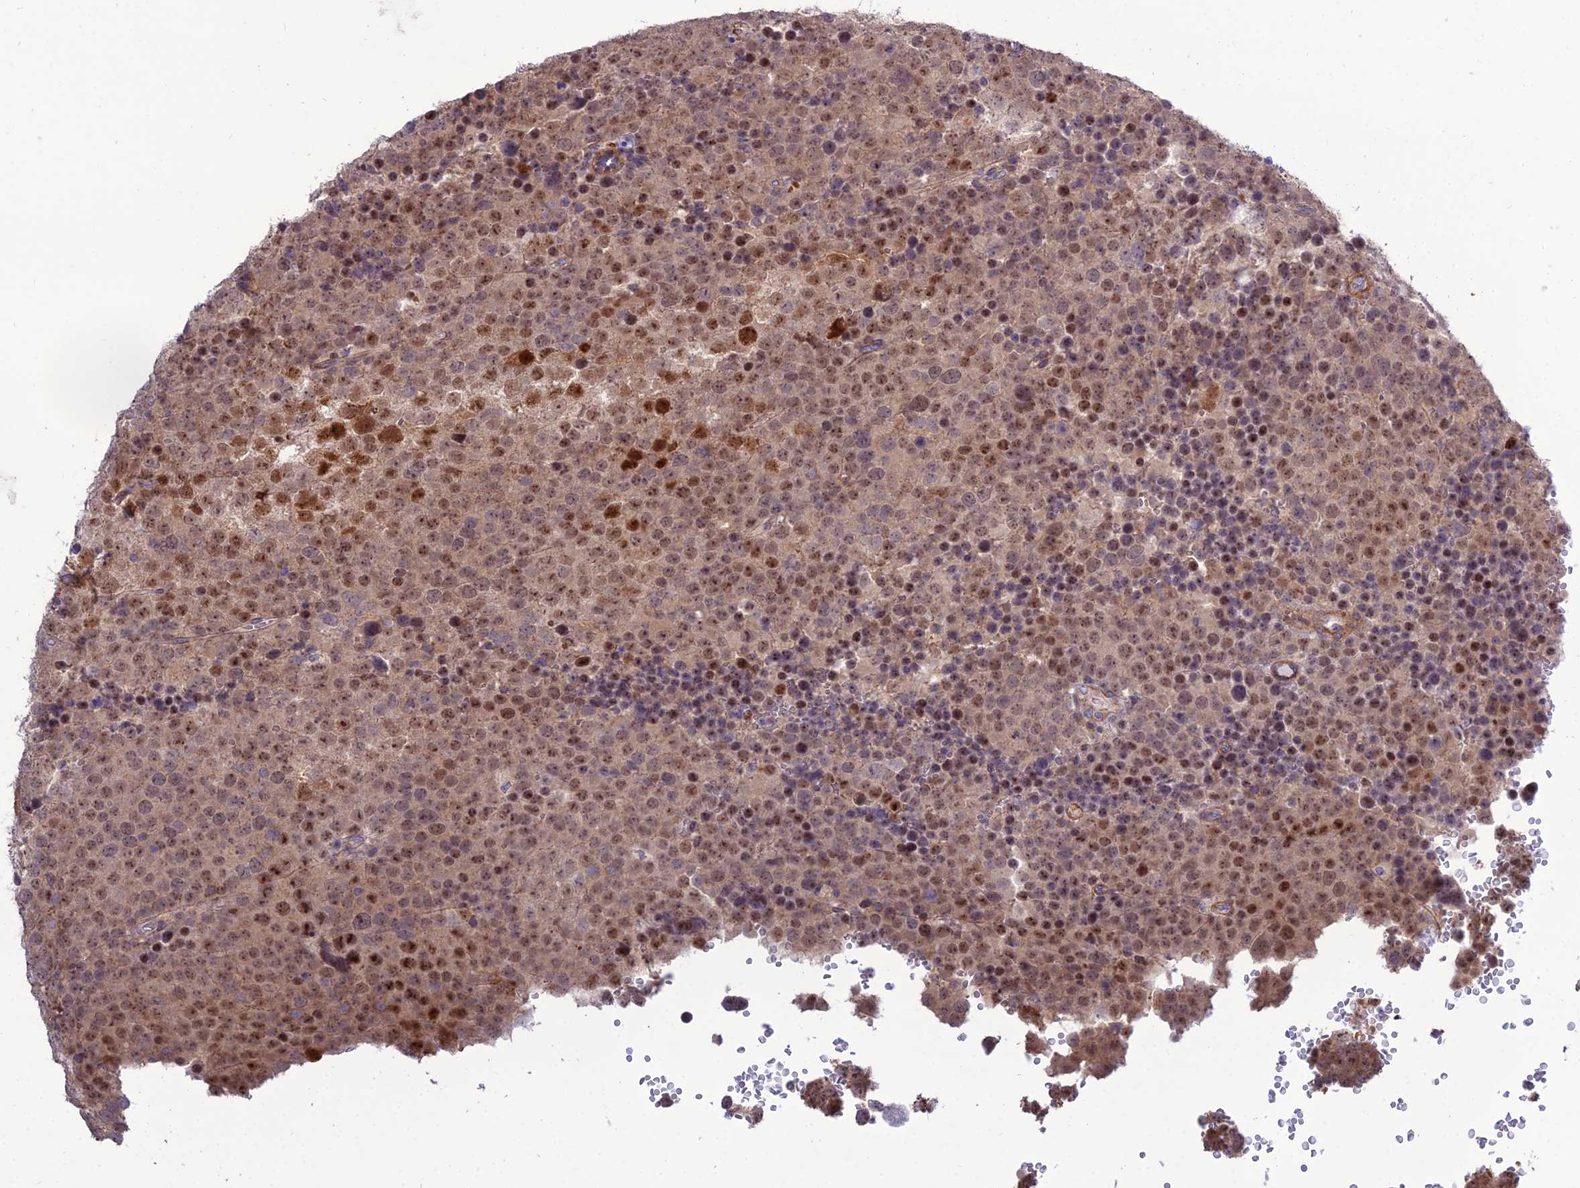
{"staining": {"intensity": "moderate", "quantity": ">75%", "location": "cytoplasmic/membranous,nuclear"}, "tissue": "testis cancer", "cell_type": "Tumor cells", "image_type": "cancer", "snomed": [{"axis": "morphology", "description": "Seminoma, NOS"}, {"axis": "topography", "description": "Testis"}], "caption": "A high-resolution photomicrograph shows IHC staining of seminoma (testis), which exhibits moderate cytoplasmic/membranous and nuclear staining in approximately >75% of tumor cells. (IHC, brightfield microscopy, high magnification).", "gene": "TSPYL2", "patient": {"sex": "male", "age": 71}}